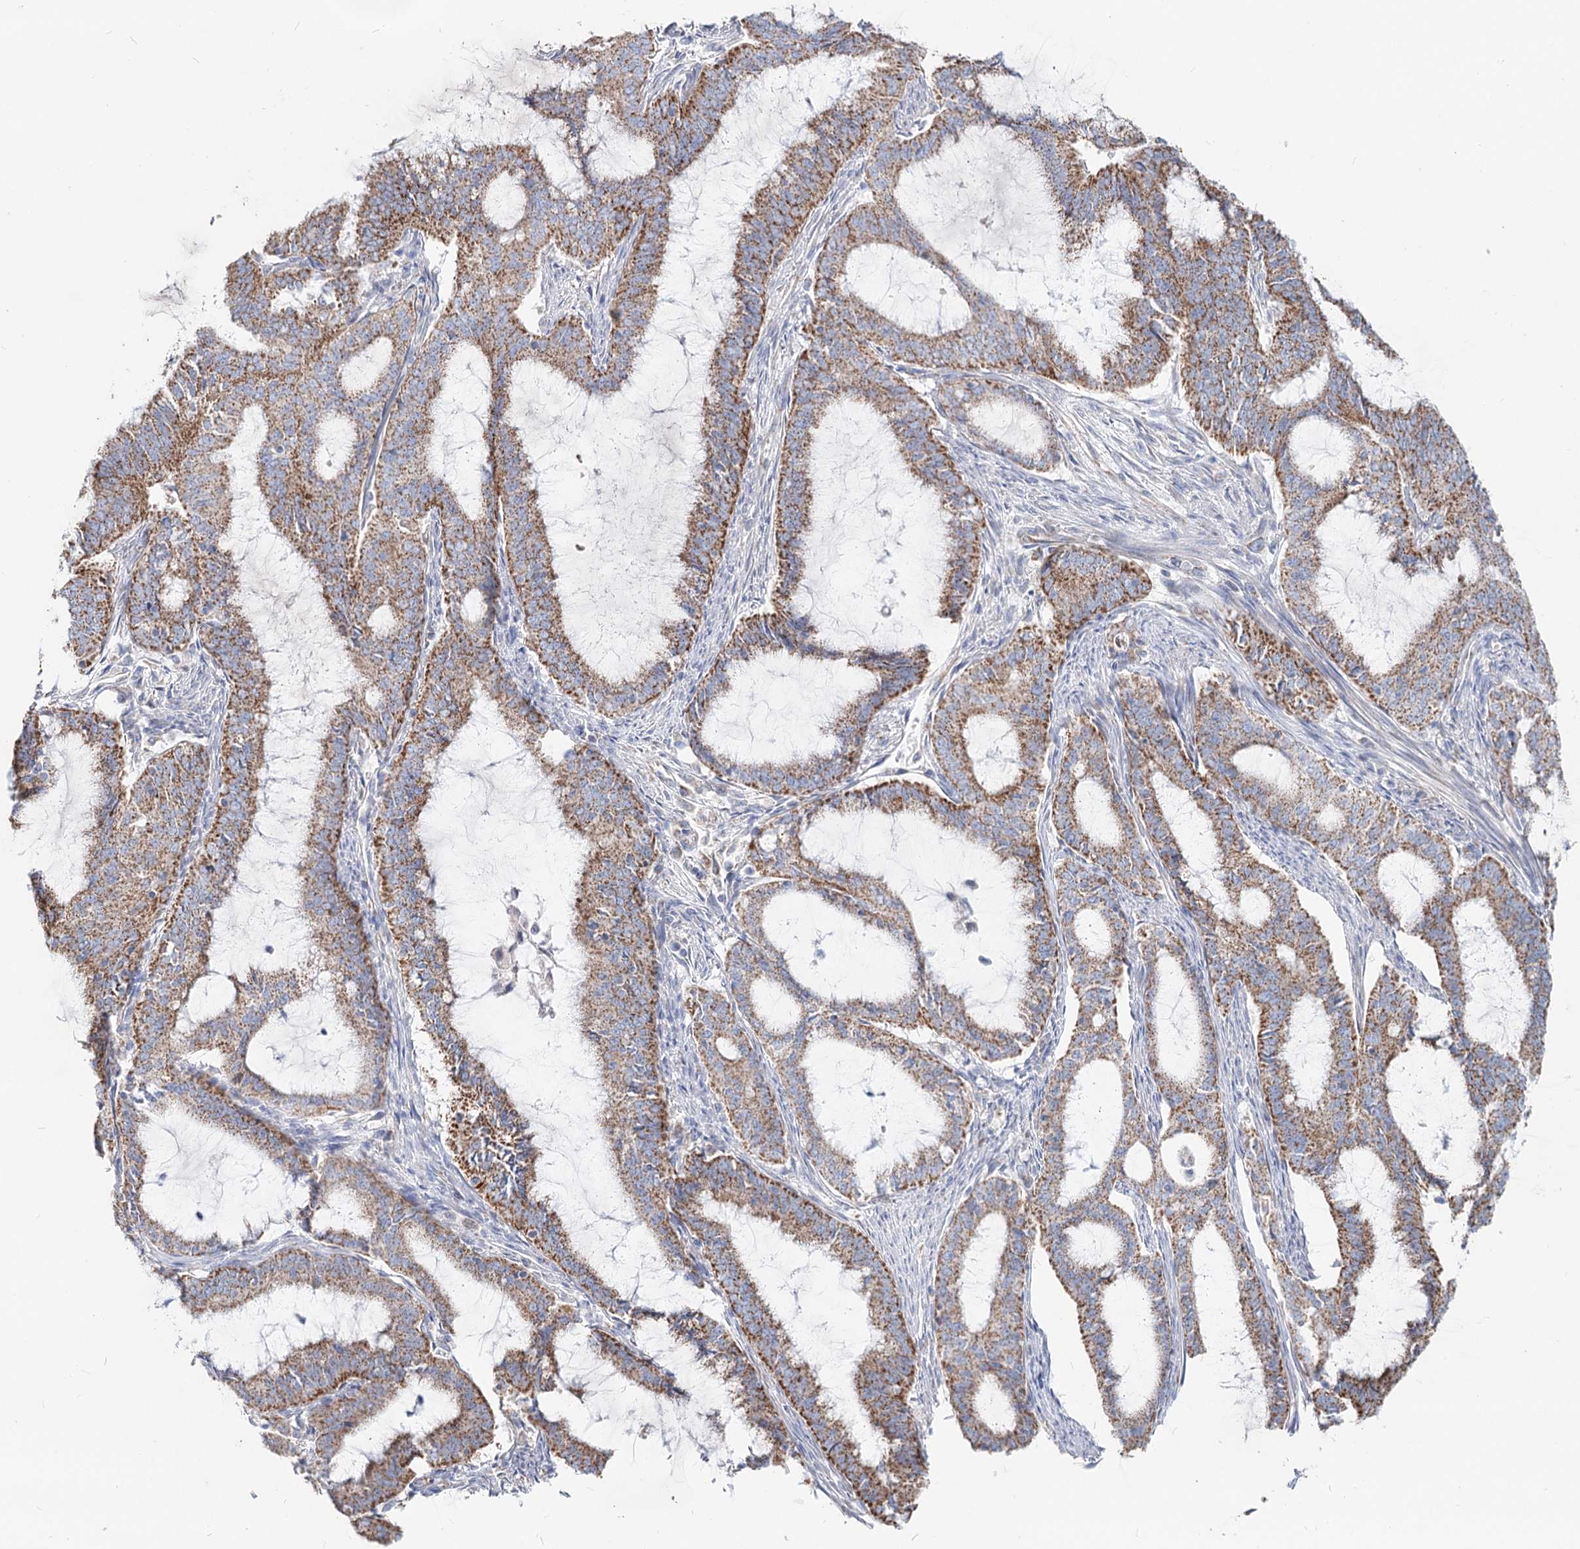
{"staining": {"intensity": "moderate", "quantity": ">75%", "location": "cytoplasmic/membranous"}, "tissue": "endometrial cancer", "cell_type": "Tumor cells", "image_type": "cancer", "snomed": [{"axis": "morphology", "description": "Adenocarcinoma, NOS"}, {"axis": "topography", "description": "Endometrium"}], "caption": "The photomicrograph exhibits a brown stain indicating the presence of a protein in the cytoplasmic/membranous of tumor cells in endometrial cancer.", "gene": "MCCC2", "patient": {"sex": "female", "age": 51}}